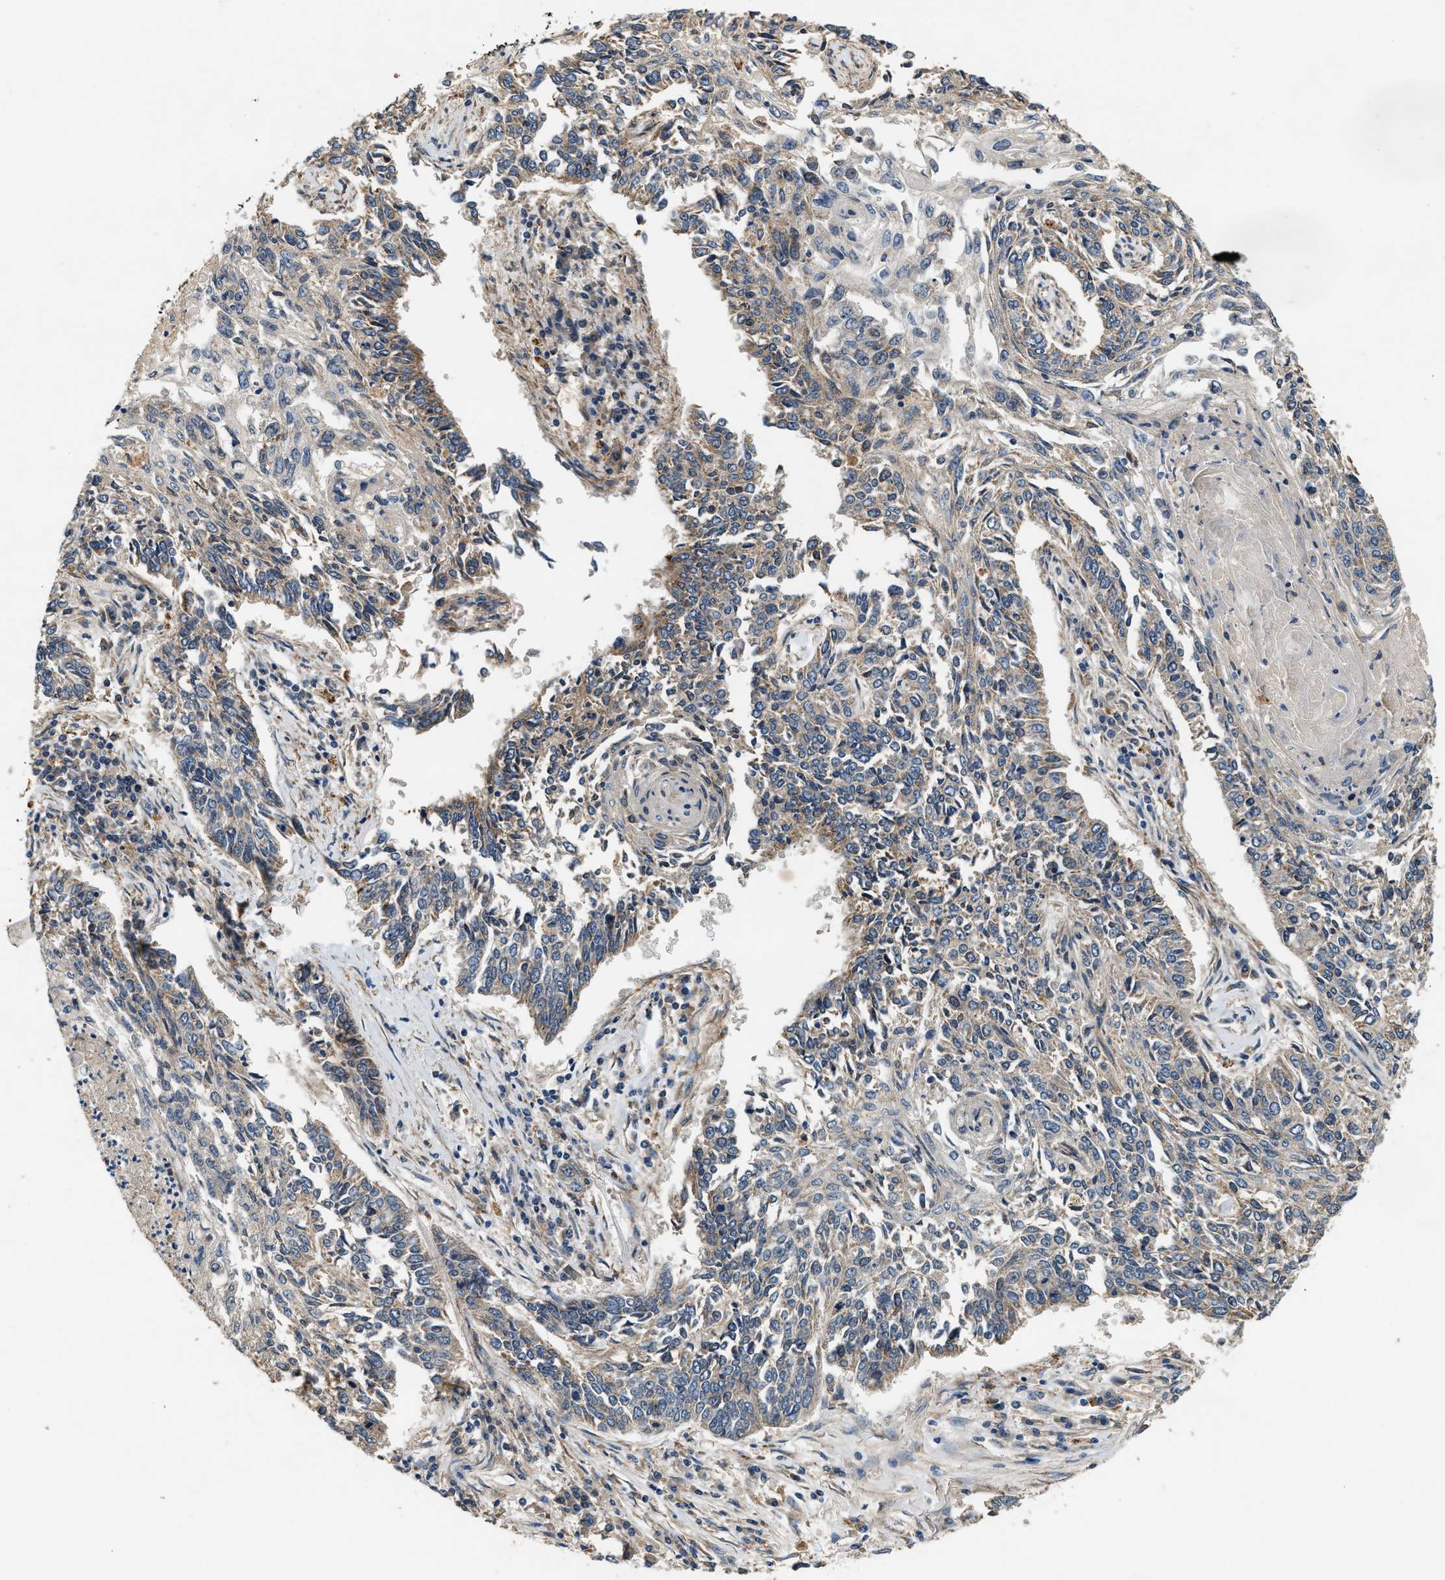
{"staining": {"intensity": "weak", "quantity": "<25%", "location": "cytoplasmic/membranous"}, "tissue": "lung cancer", "cell_type": "Tumor cells", "image_type": "cancer", "snomed": [{"axis": "morphology", "description": "Normal tissue, NOS"}, {"axis": "morphology", "description": "Squamous cell carcinoma, NOS"}, {"axis": "topography", "description": "Cartilage tissue"}, {"axis": "topography", "description": "Bronchus"}, {"axis": "topography", "description": "Lung"}], "caption": "Histopathology image shows no protein positivity in tumor cells of lung cancer (squamous cell carcinoma) tissue.", "gene": "DUSP10", "patient": {"sex": "female", "age": 49}}